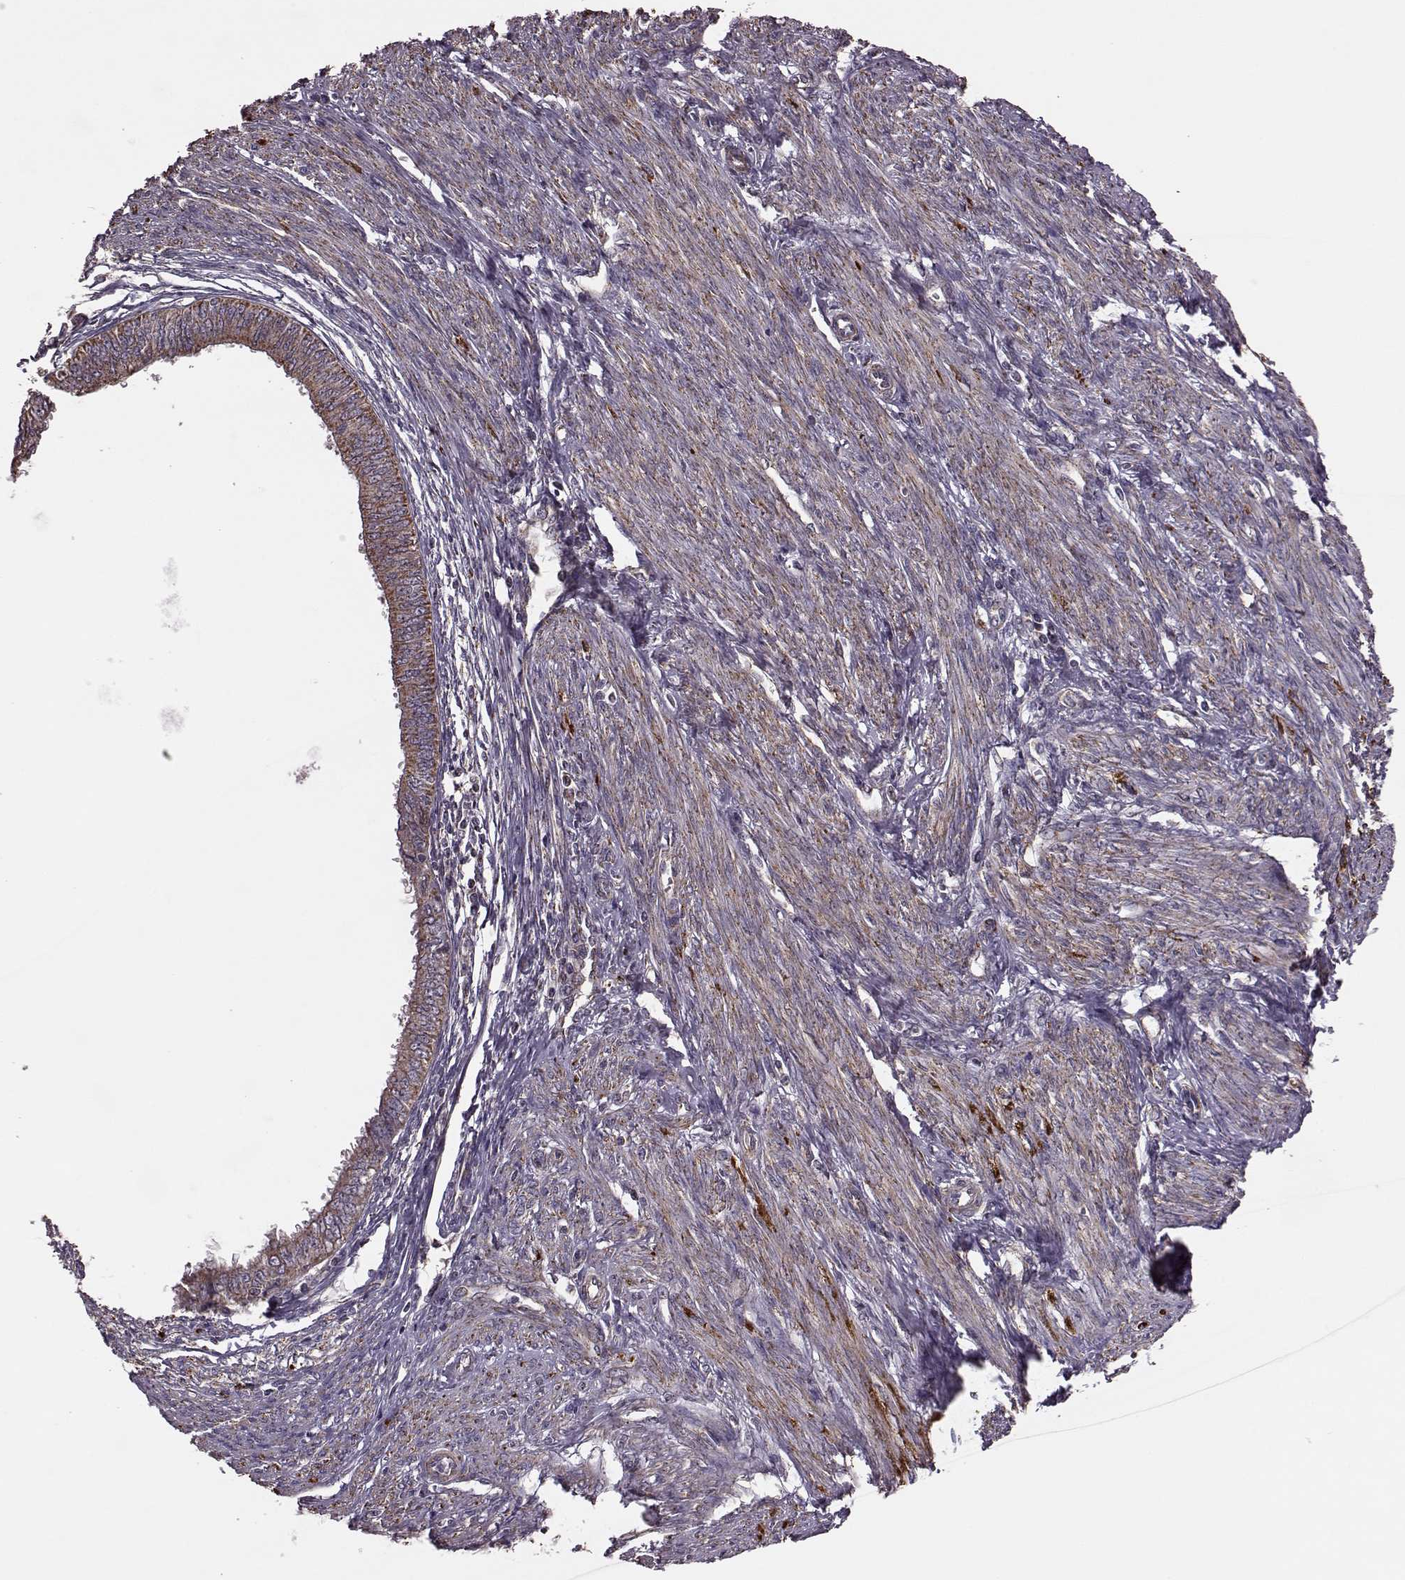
{"staining": {"intensity": "moderate", "quantity": ">75%", "location": "cytoplasmic/membranous"}, "tissue": "endometrial cancer", "cell_type": "Tumor cells", "image_type": "cancer", "snomed": [{"axis": "morphology", "description": "Adenocarcinoma, NOS"}, {"axis": "topography", "description": "Endometrium"}], "caption": "Moderate cytoplasmic/membranous protein positivity is identified in approximately >75% of tumor cells in endometrial cancer. (IHC, brightfield microscopy, high magnification).", "gene": "PUDP", "patient": {"sex": "female", "age": 68}}